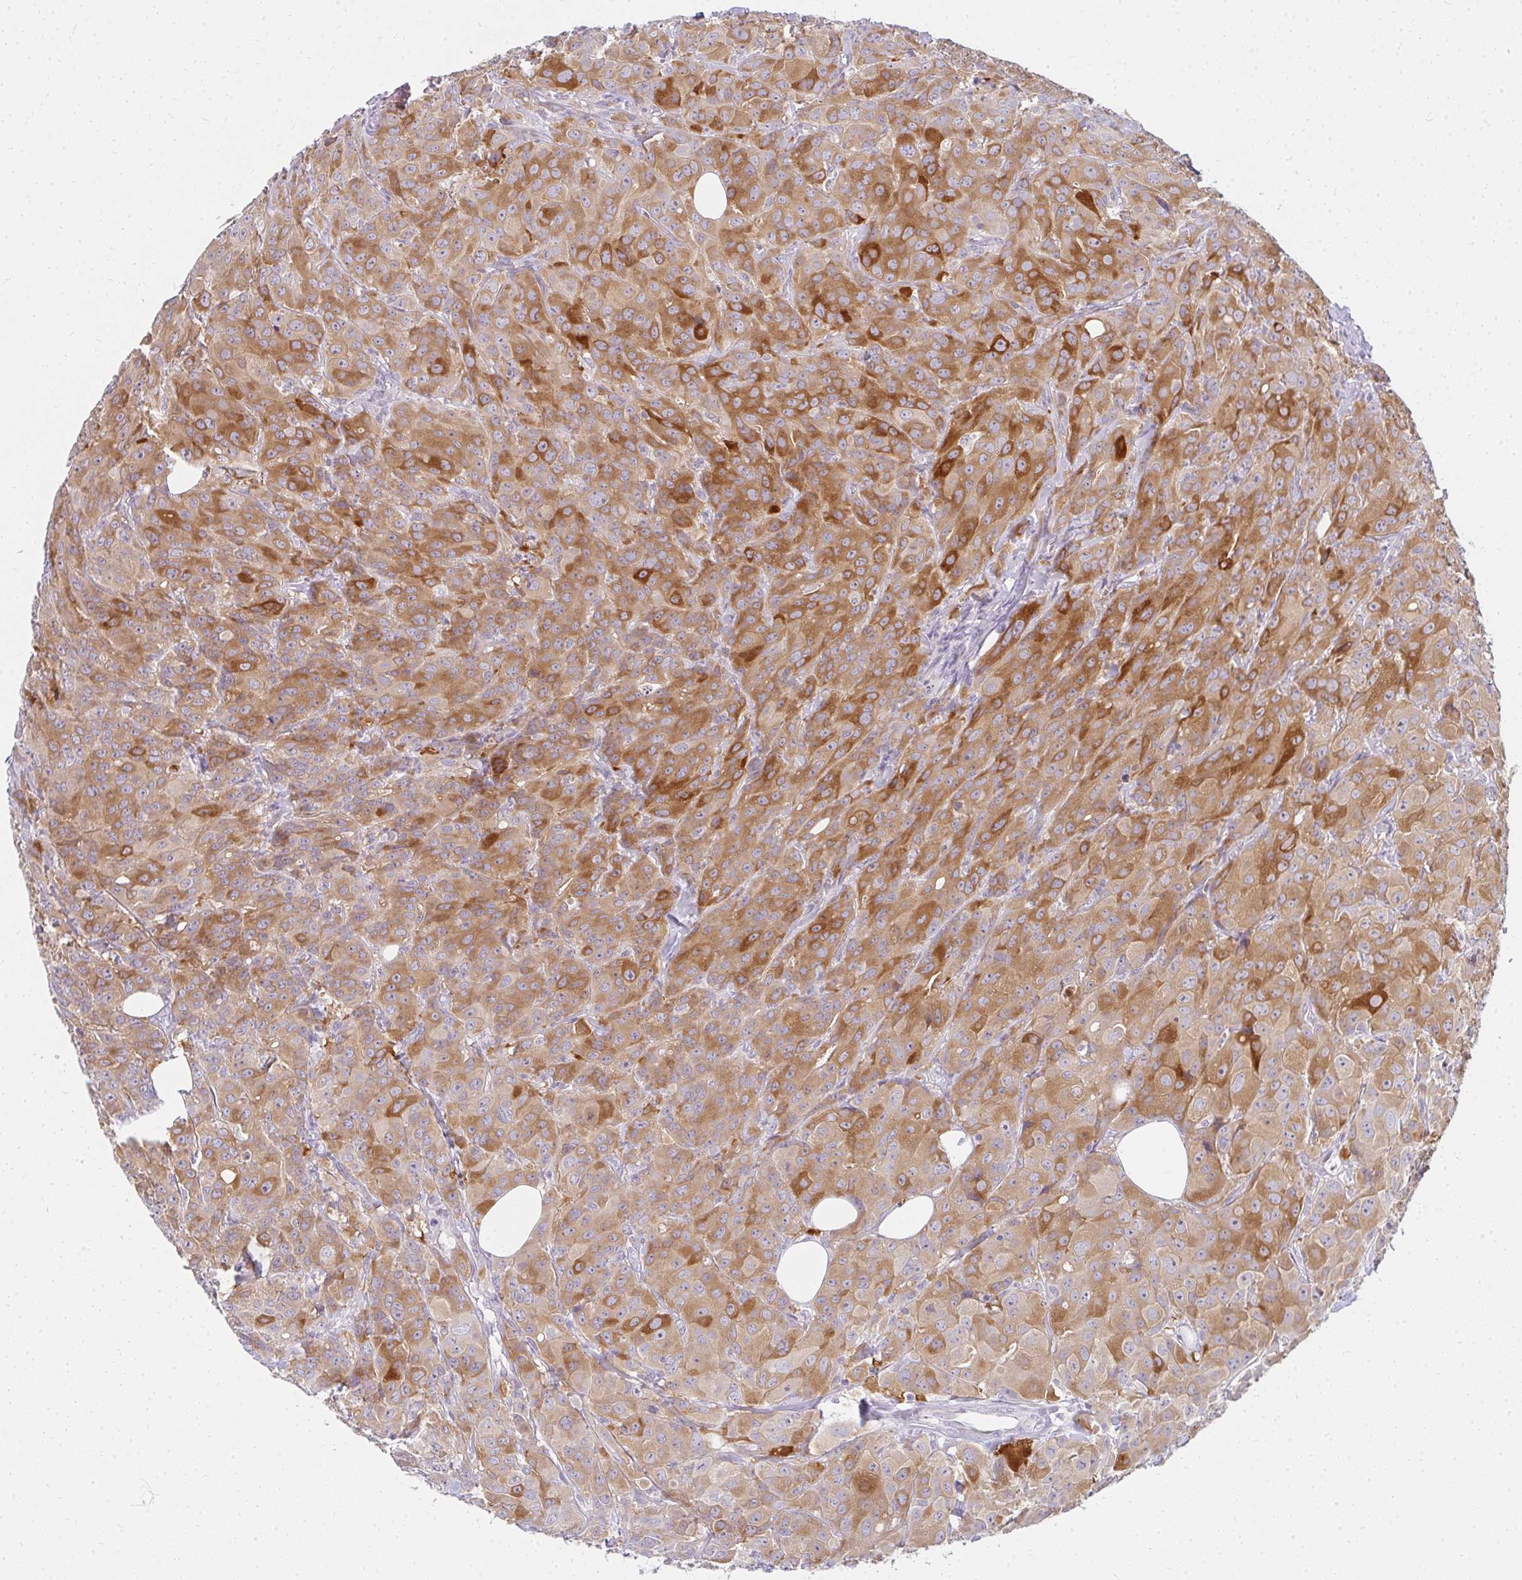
{"staining": {"intensity": "strong", "quantity": "25%-75%", "location": "cytoplasmic/membranous"}, "tissue": "breast cancer", "cell_type": "Tumor cells", "image_type": "cancer", "snomed": [{"axis": "morphology", "description": "Normal tissue, NOS"}, {"axis": "morphology", "description": "Duct carcinoma"}, {"axis": "topography", "description": "Breast"}], "caption": "This is an image of immunohistochemistry staining of invasive ductal carcinoma (breast), which shows strong staining in the cytoplasmic/membranous of tumor cells.", "gene": "PPP1R3G", "patient": {"sex": "female", "age": 43}}